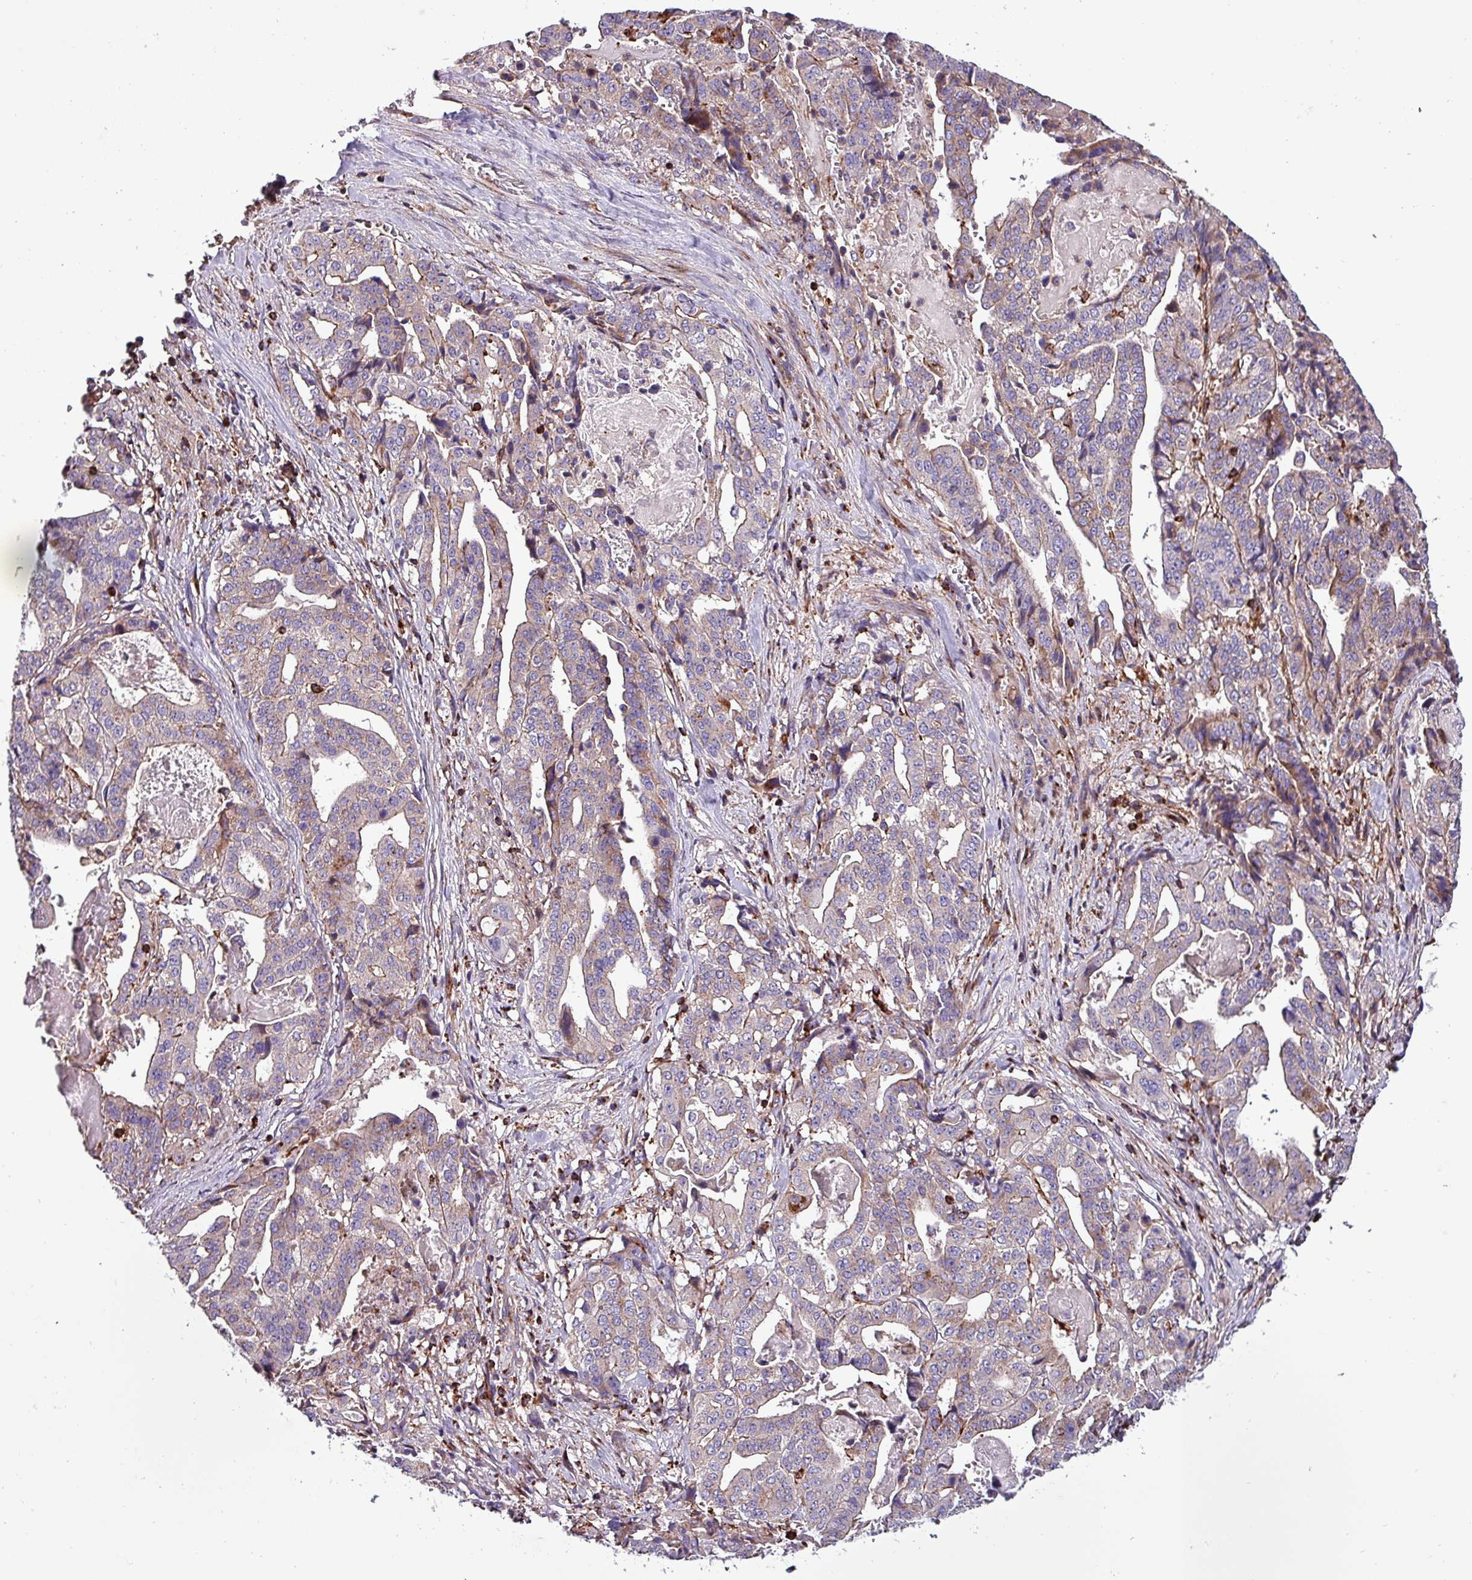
{"staining": {"intensity": "weak", "quantity": "<25%", "location": "cytoplasmic/membranous"}, "tissue": "stomach cancer", "cell_type": "Tumor cells", "image_type": "cancer", "snomed": [{"axis": "morphology", "description": "Adenocarcinoma, NOS"}, {"axis": "topography", "description": "Stomach"}], "caption": "High magnification brightfield microscopy of stomach cancer (adenocarcinoma) stained with DAB (brown) and counterstained with hematoxylin (blue): tumor cells show no significant staining.", "gene": "VAMP4", "patient": {"sex": "male", "age": 48}}